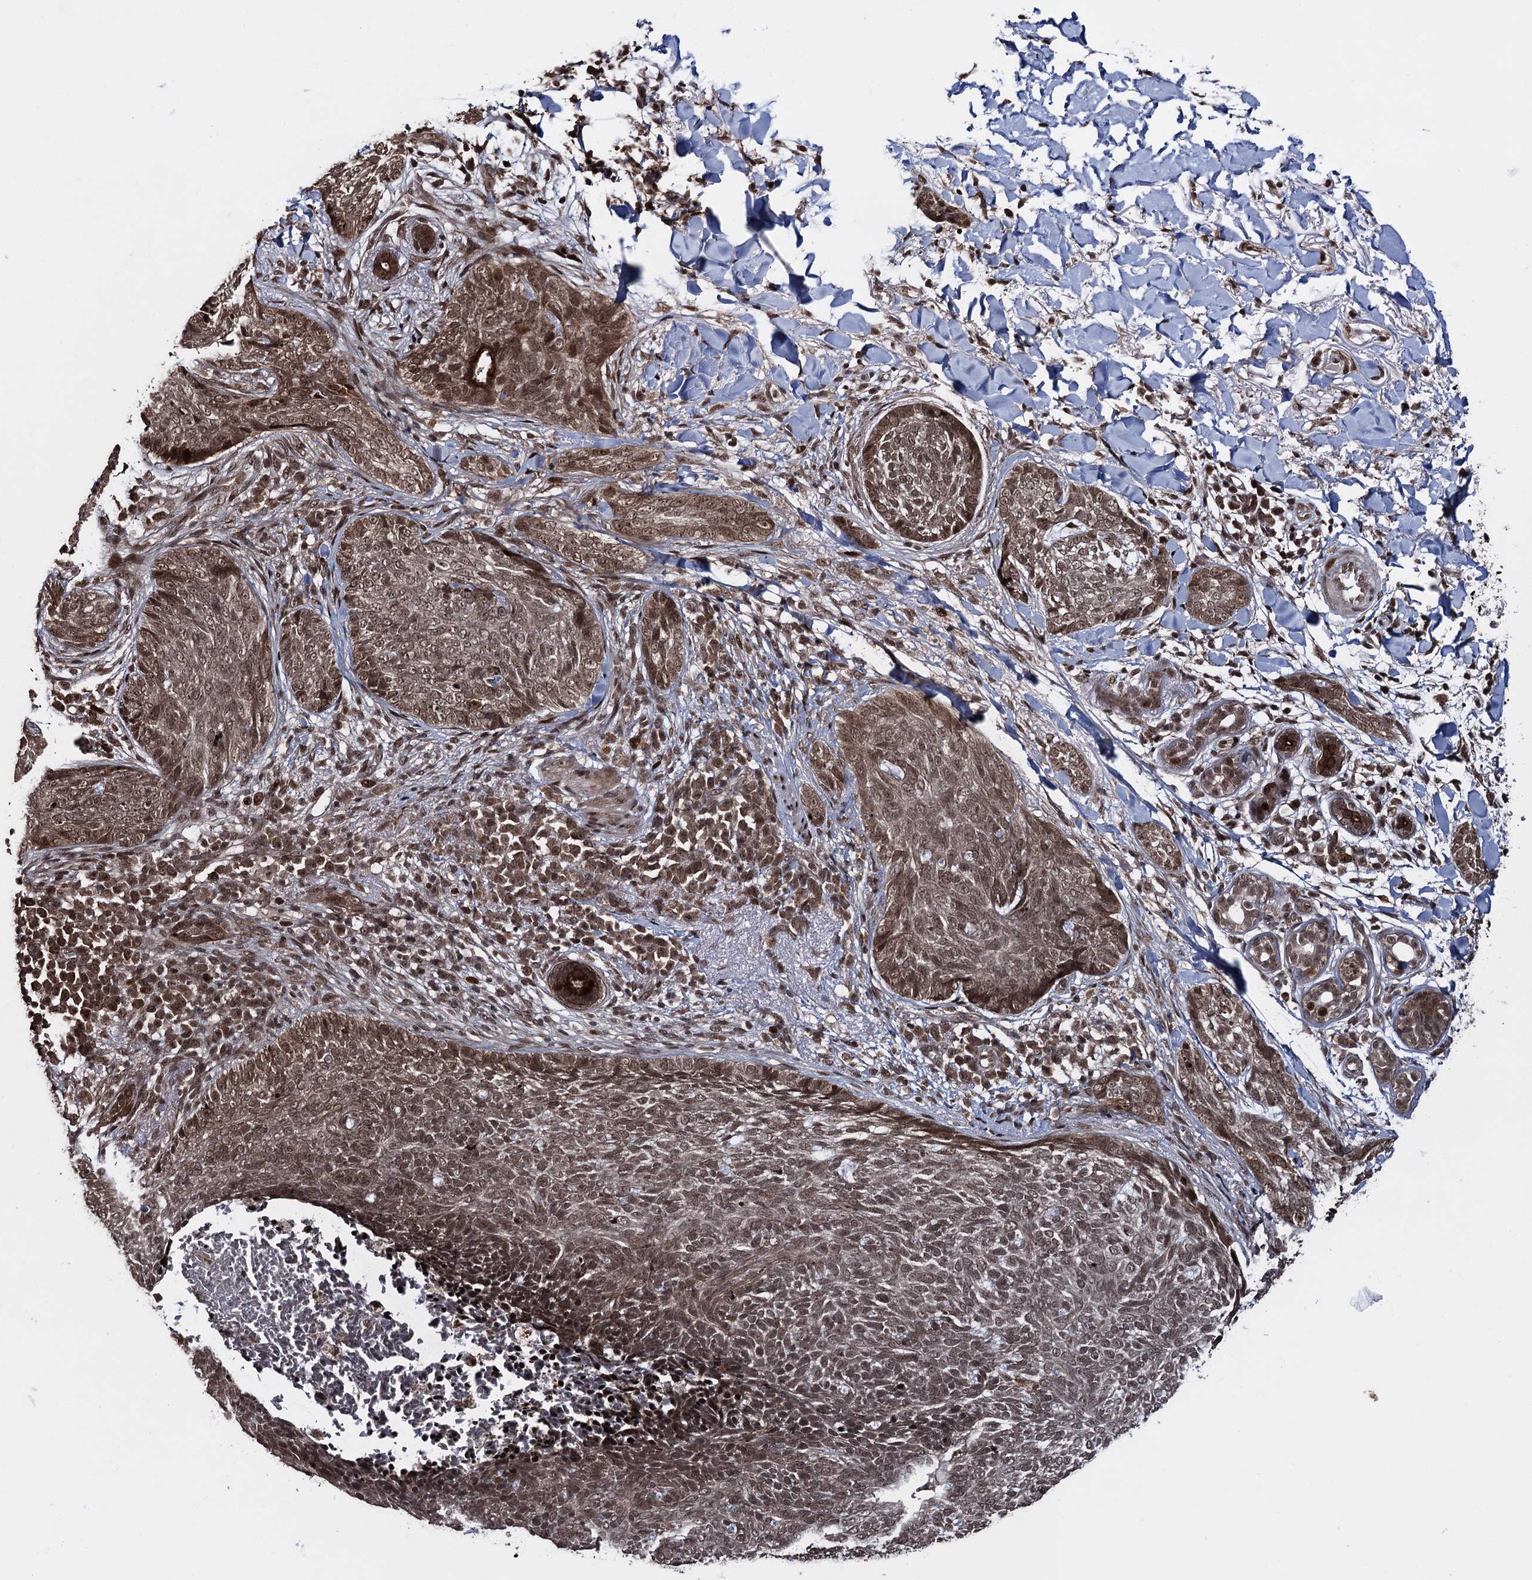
{"staining": {"intensity": "moderate", "quantity": ">75%", "location": "nuclear"}, "tissue": "skin cancer", "cell_type": "Tumor cells", "image_type": "cancer", "snomed": [{"axis": "morphology", "description": "Basal cell carcinoma"}, {"axis": "topography", "description": "Skin"}], "caption": "Immunohistochemical staining of skin cancer (basal cell carcinoma) demonstrates medium levels of moderate nuclear protein expression in about >75% of tumor cells.", "gene": "ZNF169", "patient": {"sex": "male", "age": 85}}